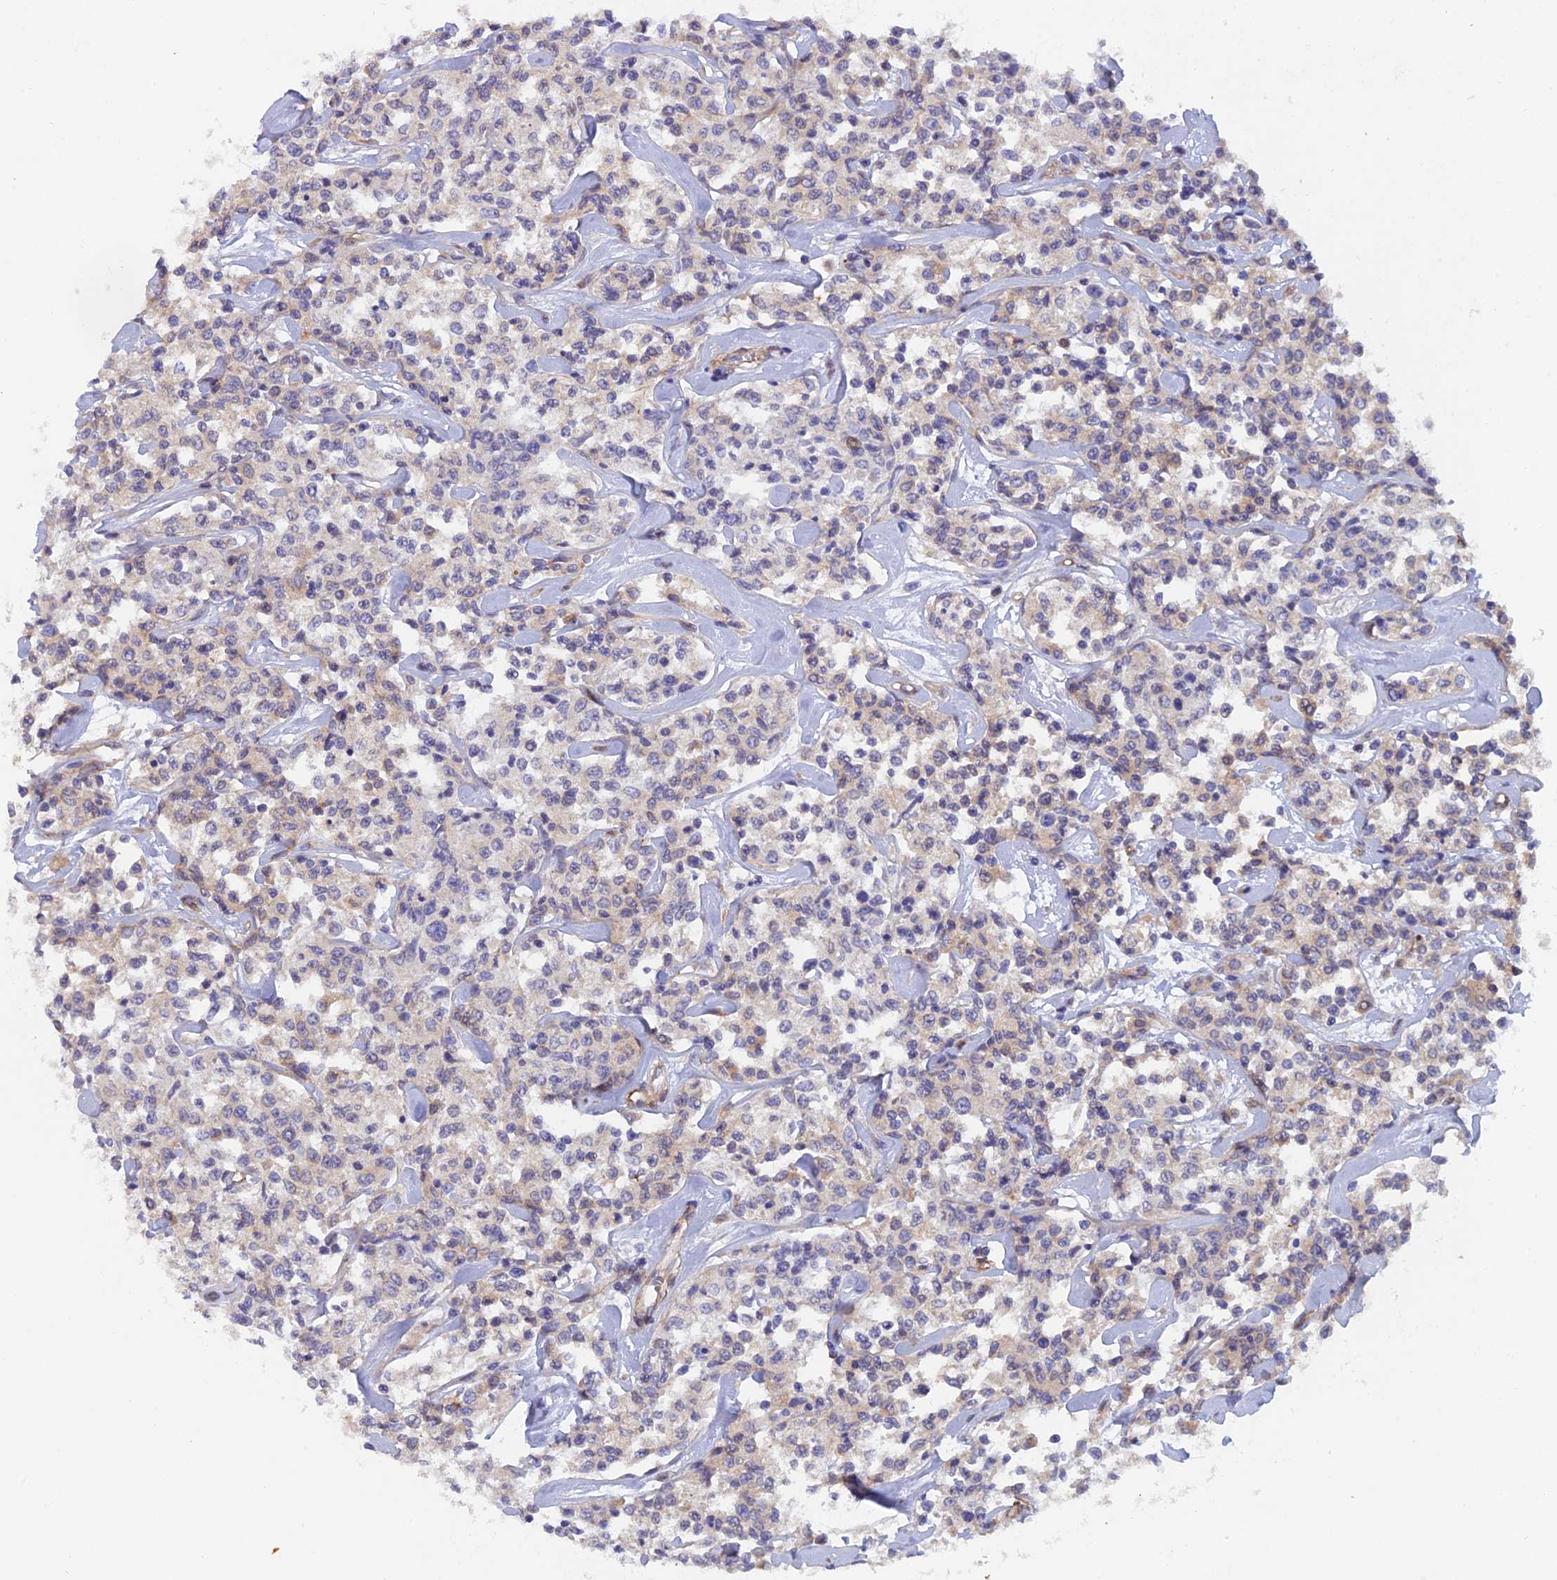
{"staining": {"intensity": "negative", "quantity": "none", "location": "none"}, "tissue": "lymphoma", "cell_type": "Tumor cells", "image_type": "cancer", "snomed": [{"axis": "morphology", "description": "Malignant lymphoma, non-Hodgkin's type, Low grade"}, {"axis": "topography", "description": "Small intestine"}], "caption": "This micrograph is of low-grade malignant lymphoma, non-Hodgkin's type stained with immunohistochemistry to label a protein in brown with the nuclei are counter-stained blue. There is no staining in tumor cells. (DAB (3,3'-diaminobenzidine) IHC visualized using brightfield microscopy, high magnification).", "gene": "FZR1", "patient": {"sex": "female", "age": 59}}